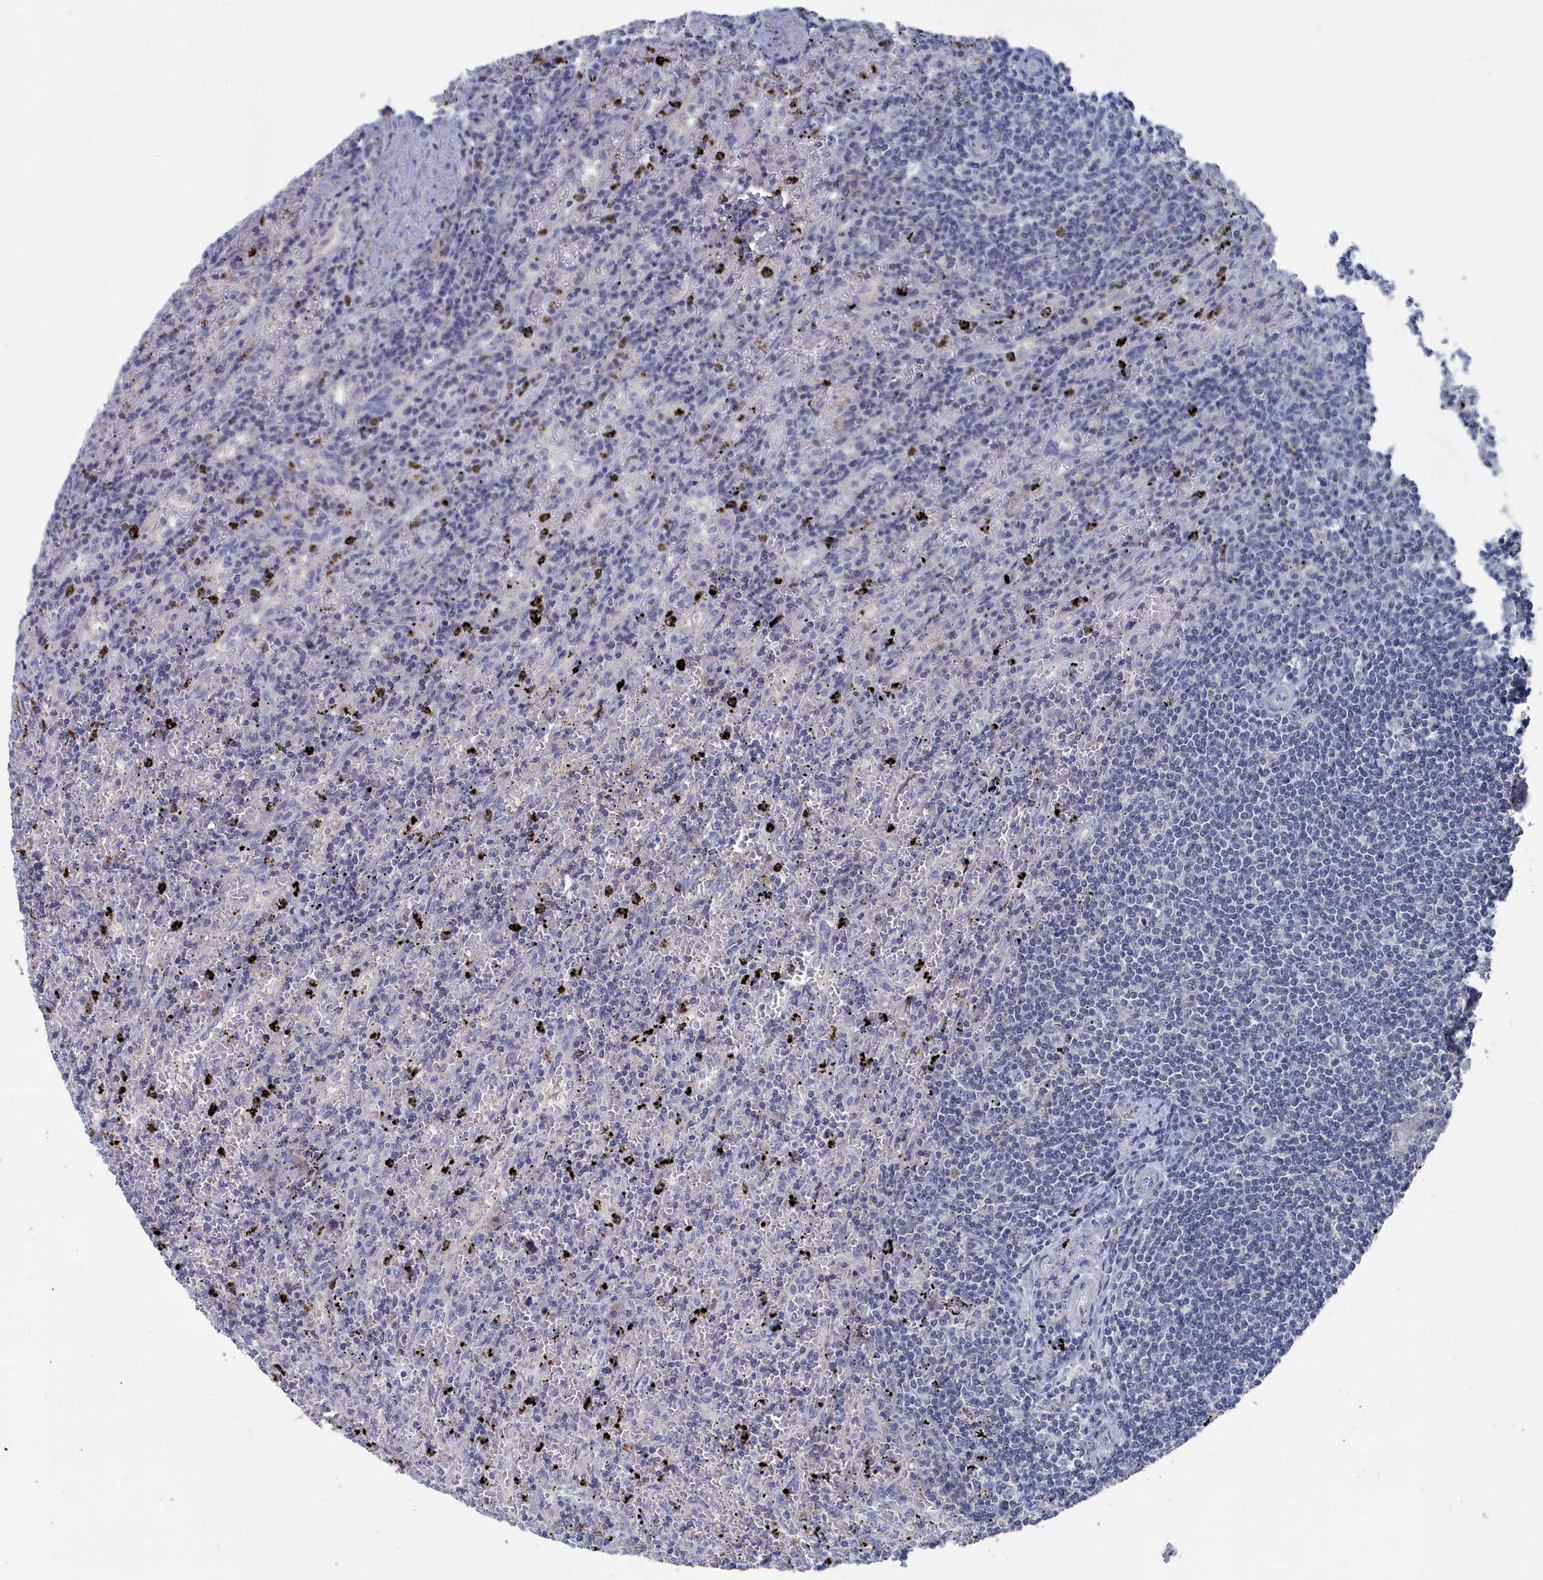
{"staining": {"intensity": "negative", "quantity": "none", "location": "none"}, "tissue": "lymphoma", "cell_type": "Tumor cells", "image_type": "cancer", "snomed": [{"axis": "morphology", "description": "Malignant lymphoma, non-Hodgkin's type, Low grade"}, {"axis": "topography", "description": "Spleen"}], "caption": "Immunohistochemistry (IHC) image of neoplastic tissue: human lymphoma stained with DAB (3,3'-diaminobenzidine) exhibits no significant protein expression in tumor cells.", "gene": "CEND1", "patient": {"sex": "male", "age": 76}}